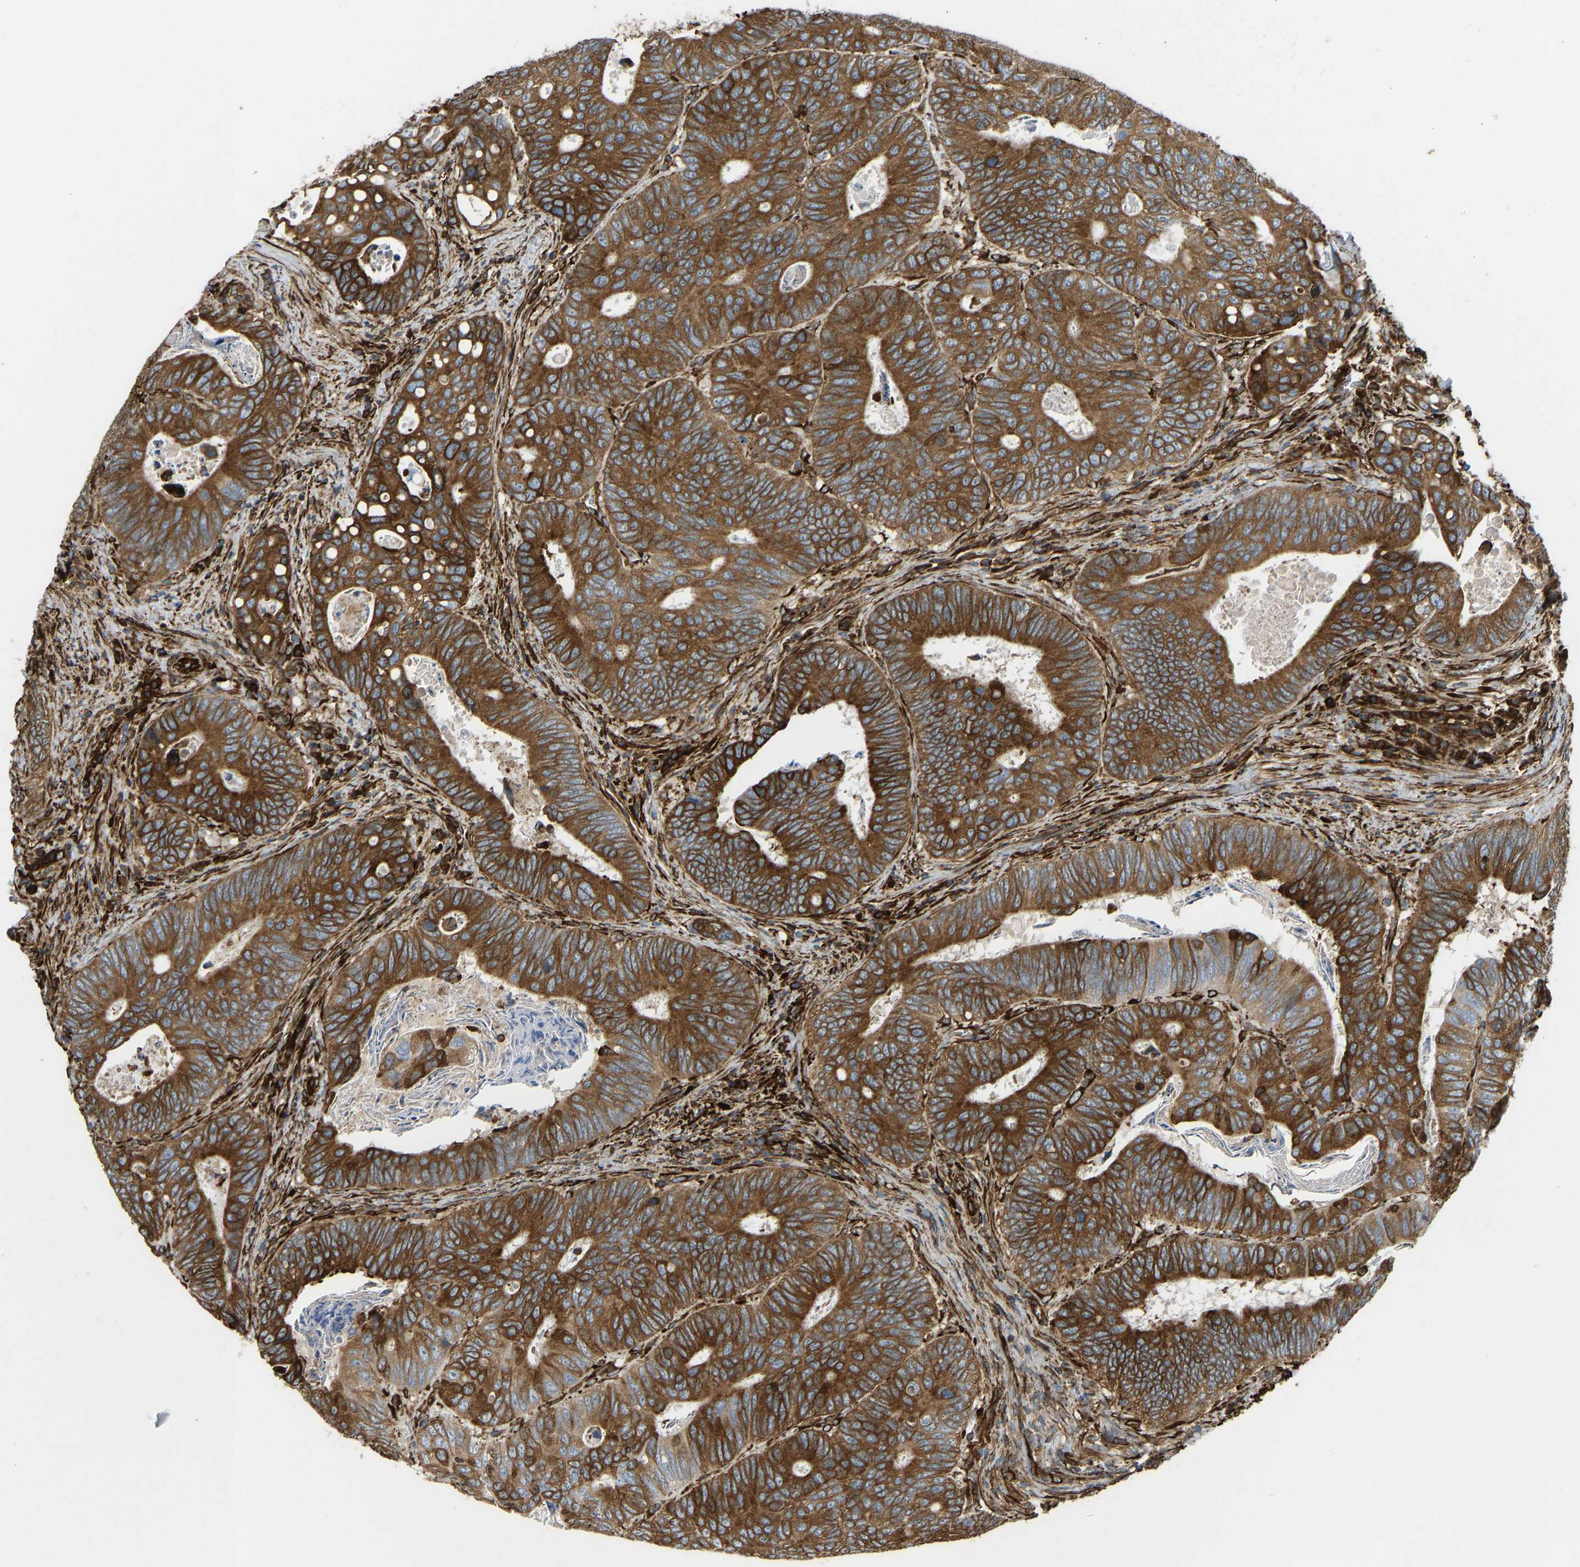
{"staining": {"intensity": "strong", "quantity": ">75%", "location": "cytoplasmic/membranous"}, "tissue": "colorectal cancer", "cell_type": "Tumor cells", "image_type": "cancer", "snomed": [{"axis": "morphology", "description": "Inflammation, NOS"}, {"axis": "morphology", "description": "Adenocarcinoma, NOS"}, {"axis": "topography", "description": "Colon"}], "caption": "Colorectal cancer (adenocarcinoma) was stained to show a protein in brown. There is high levels of strong cytoplasmic/membranous staining in about >75% of tumor cells.", "gene": "BEX3", "patient": {"sex": "male", "age": 72}}